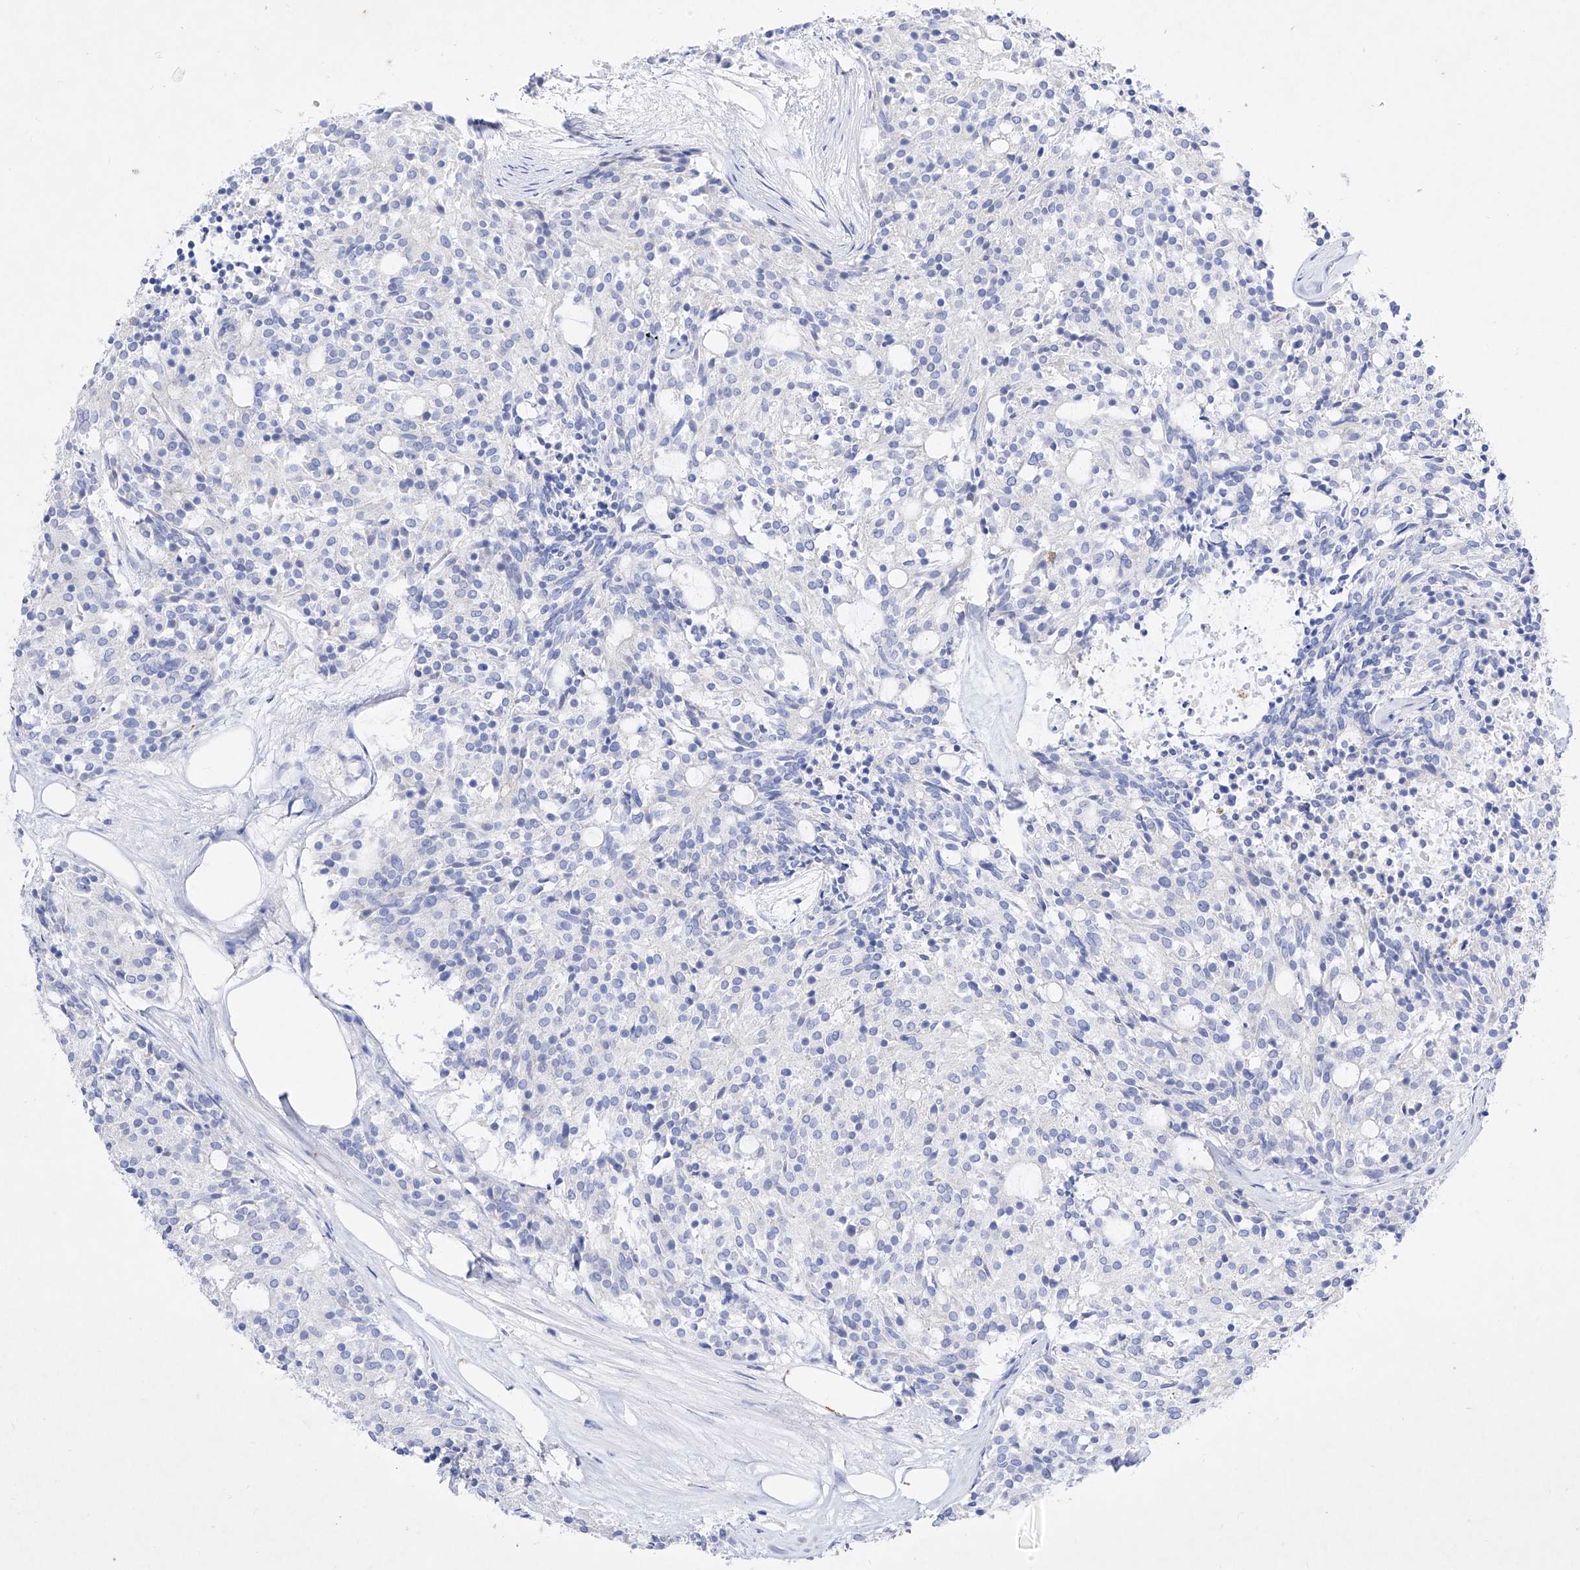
{"staining": {"intensity": "negative", "quantity": "none", "location": "none"}, "tissue": "carcinoid", "cell_type": "Tumor cells", "image_type": "cancer", "snomed": [{"axis": "morphology", "description": "Carcinoid, malignant, NOS"}, {"axis": "topography", "description": "Pancreas"}], "caption": "This is an immunohistochemistry (IHC) photomicrograph of malignant carcinoid. There is no staining in tumor cells.", "gene": "TM7SF2", "patient": {"sex": "female", "age": 54}}